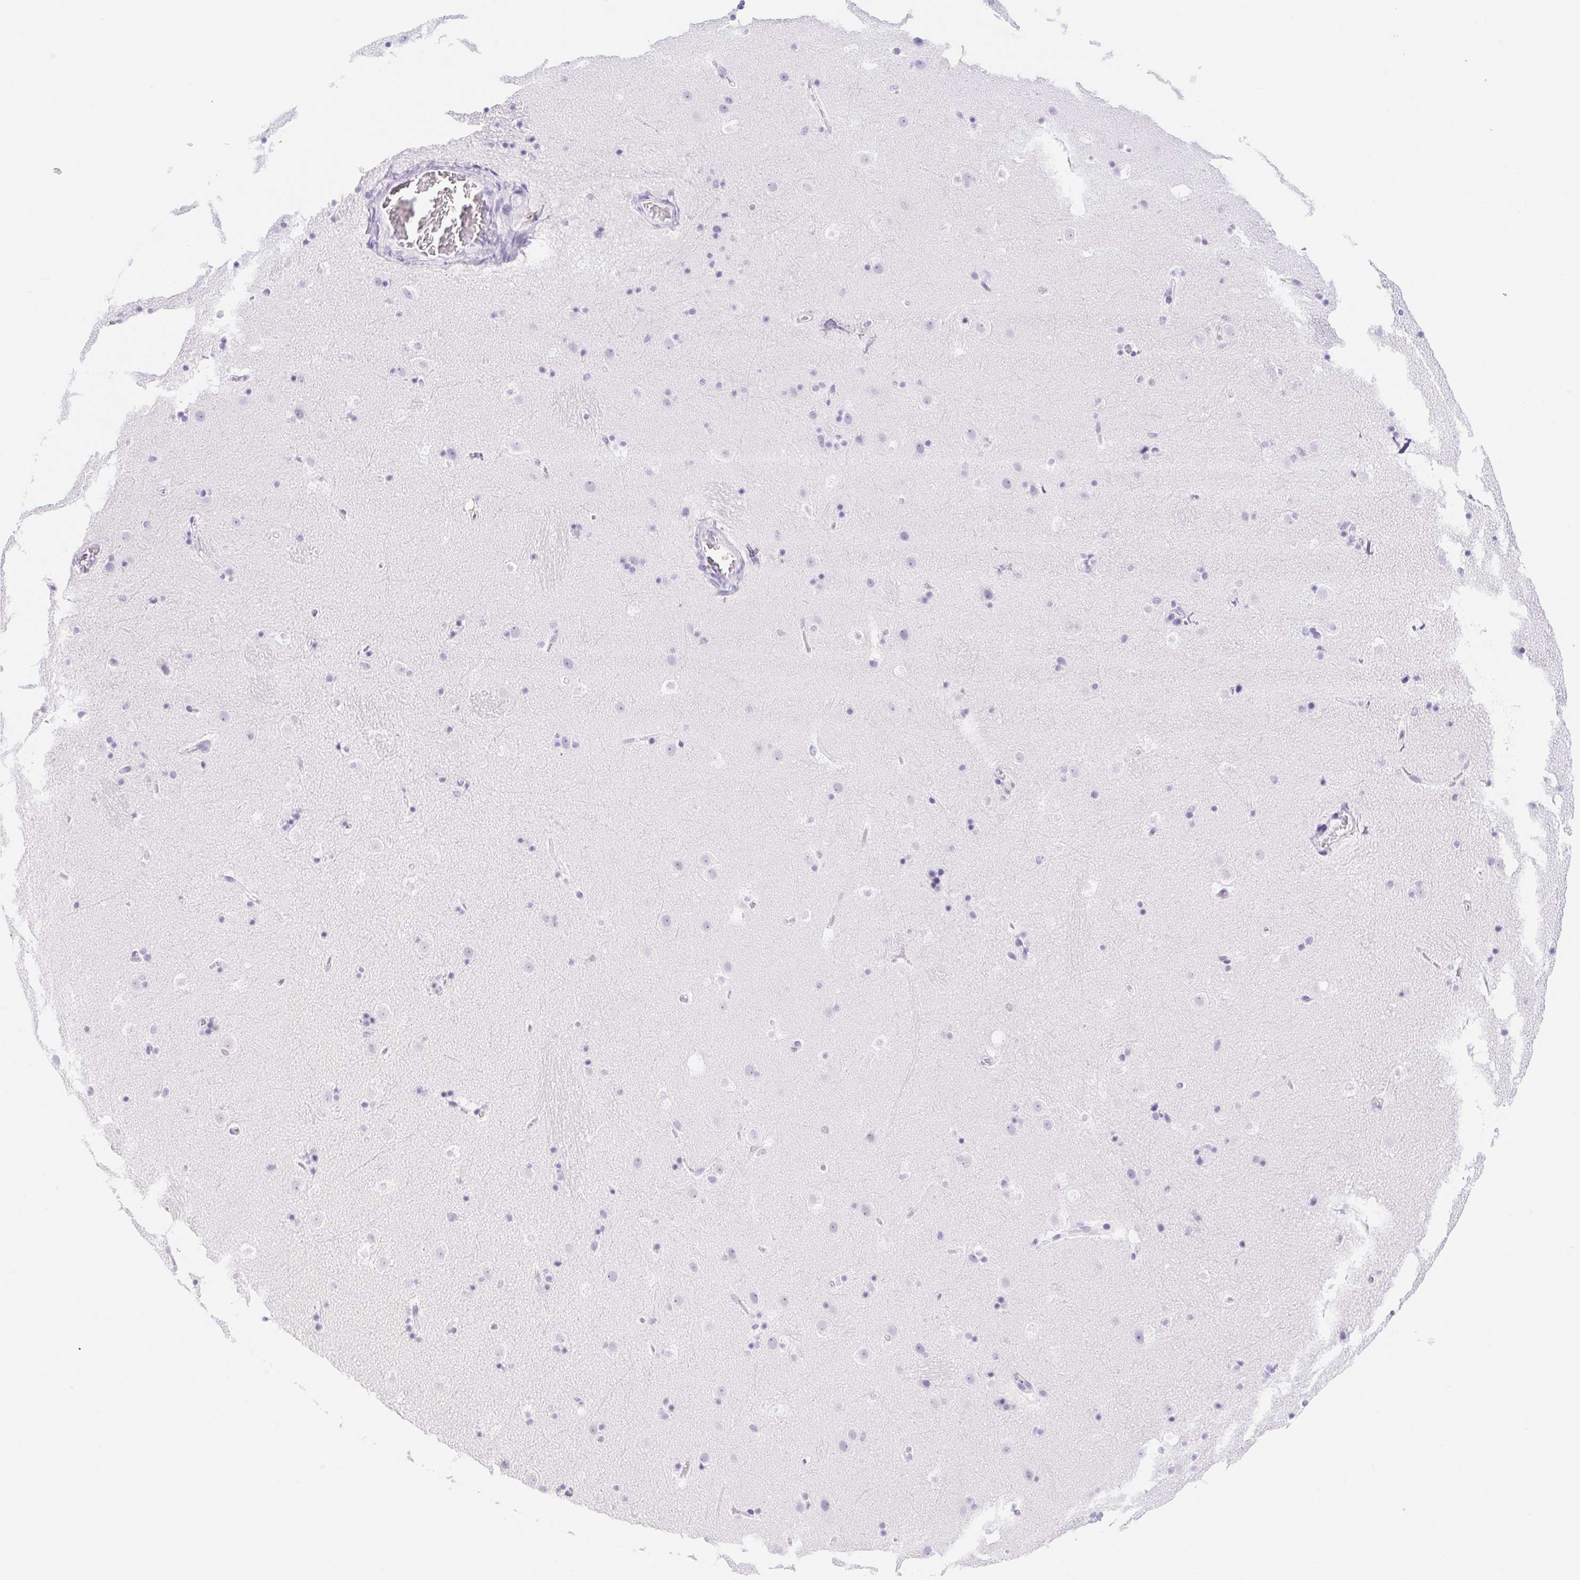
{"staining": {"intensity": "negative", "quantity": "none", "location": "none"}, "tissue": "caudate", "cell_type": "Glial cells", "image_type": "normal", "snomed": [{"axis": "morphology", "description": "Normal tissue, NOS"}, {"axis": "topography", "description": "Lateral ventricle wall"}], "caption": "There is no significant staining in glial cells of caudate. Brightfield microscopy of IHC stained with DAB (brown) and hematoxylin (blue), captured at high magnification.", "gene": "CAND1", "patient": {"sex": "male", "age": 37}}